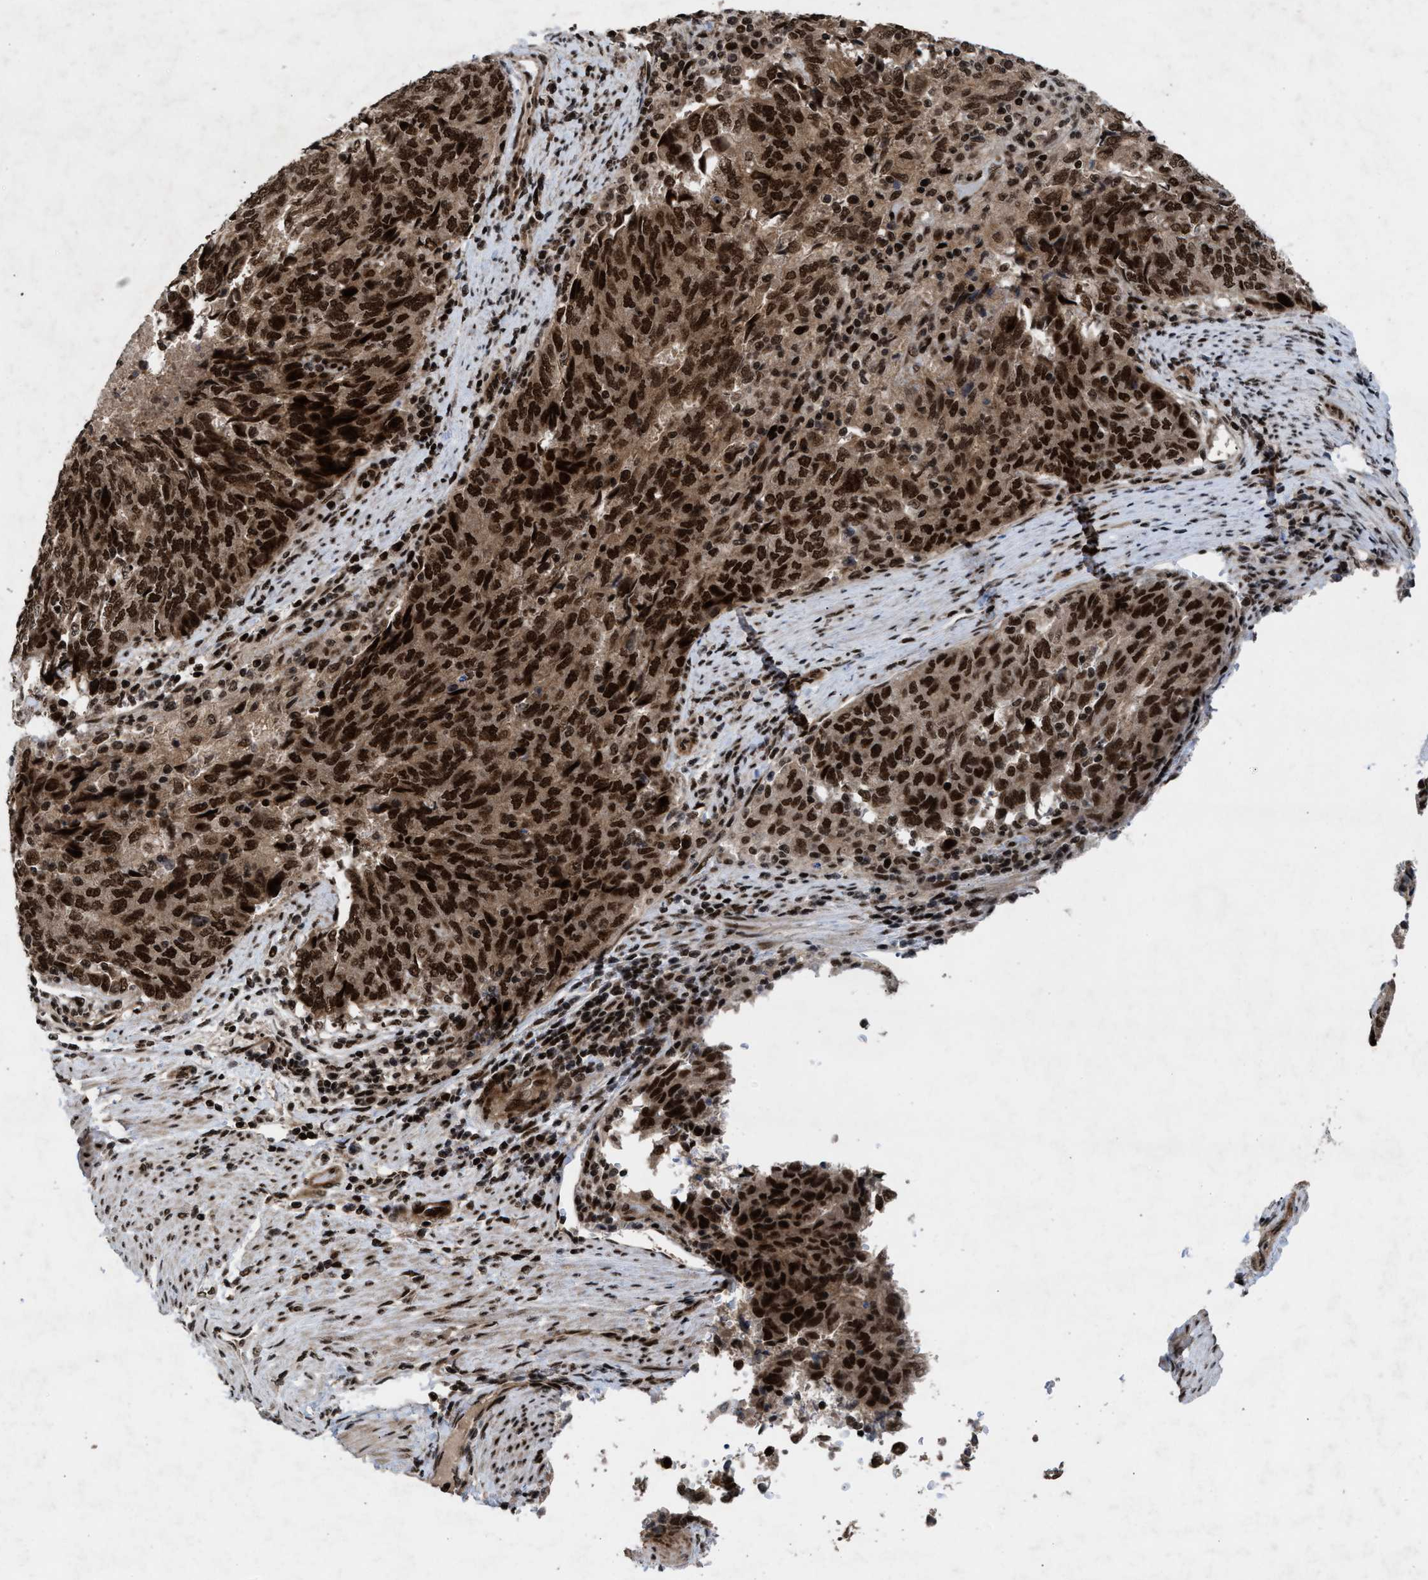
{"staining": {"intensity": "strong", "quantity": ">75%", "location": "cytoplasmic/membranous,nuclear"}, "tissue": "endometrial cancer", "cell_type": "Tumor cells", "image_type": "cancer", "snomed": [{"axis": "morphology", "description": "Adenocarcinoma, NOS"}, {"axis": "topography", "description": "Endometrium"}], "caption": "Human endometrial adenocarcinoma stained with a protein marker reveals strong staining in tumor cells.", "gene": "WIZ", "patient": {"sex": "female", "age": 80}}